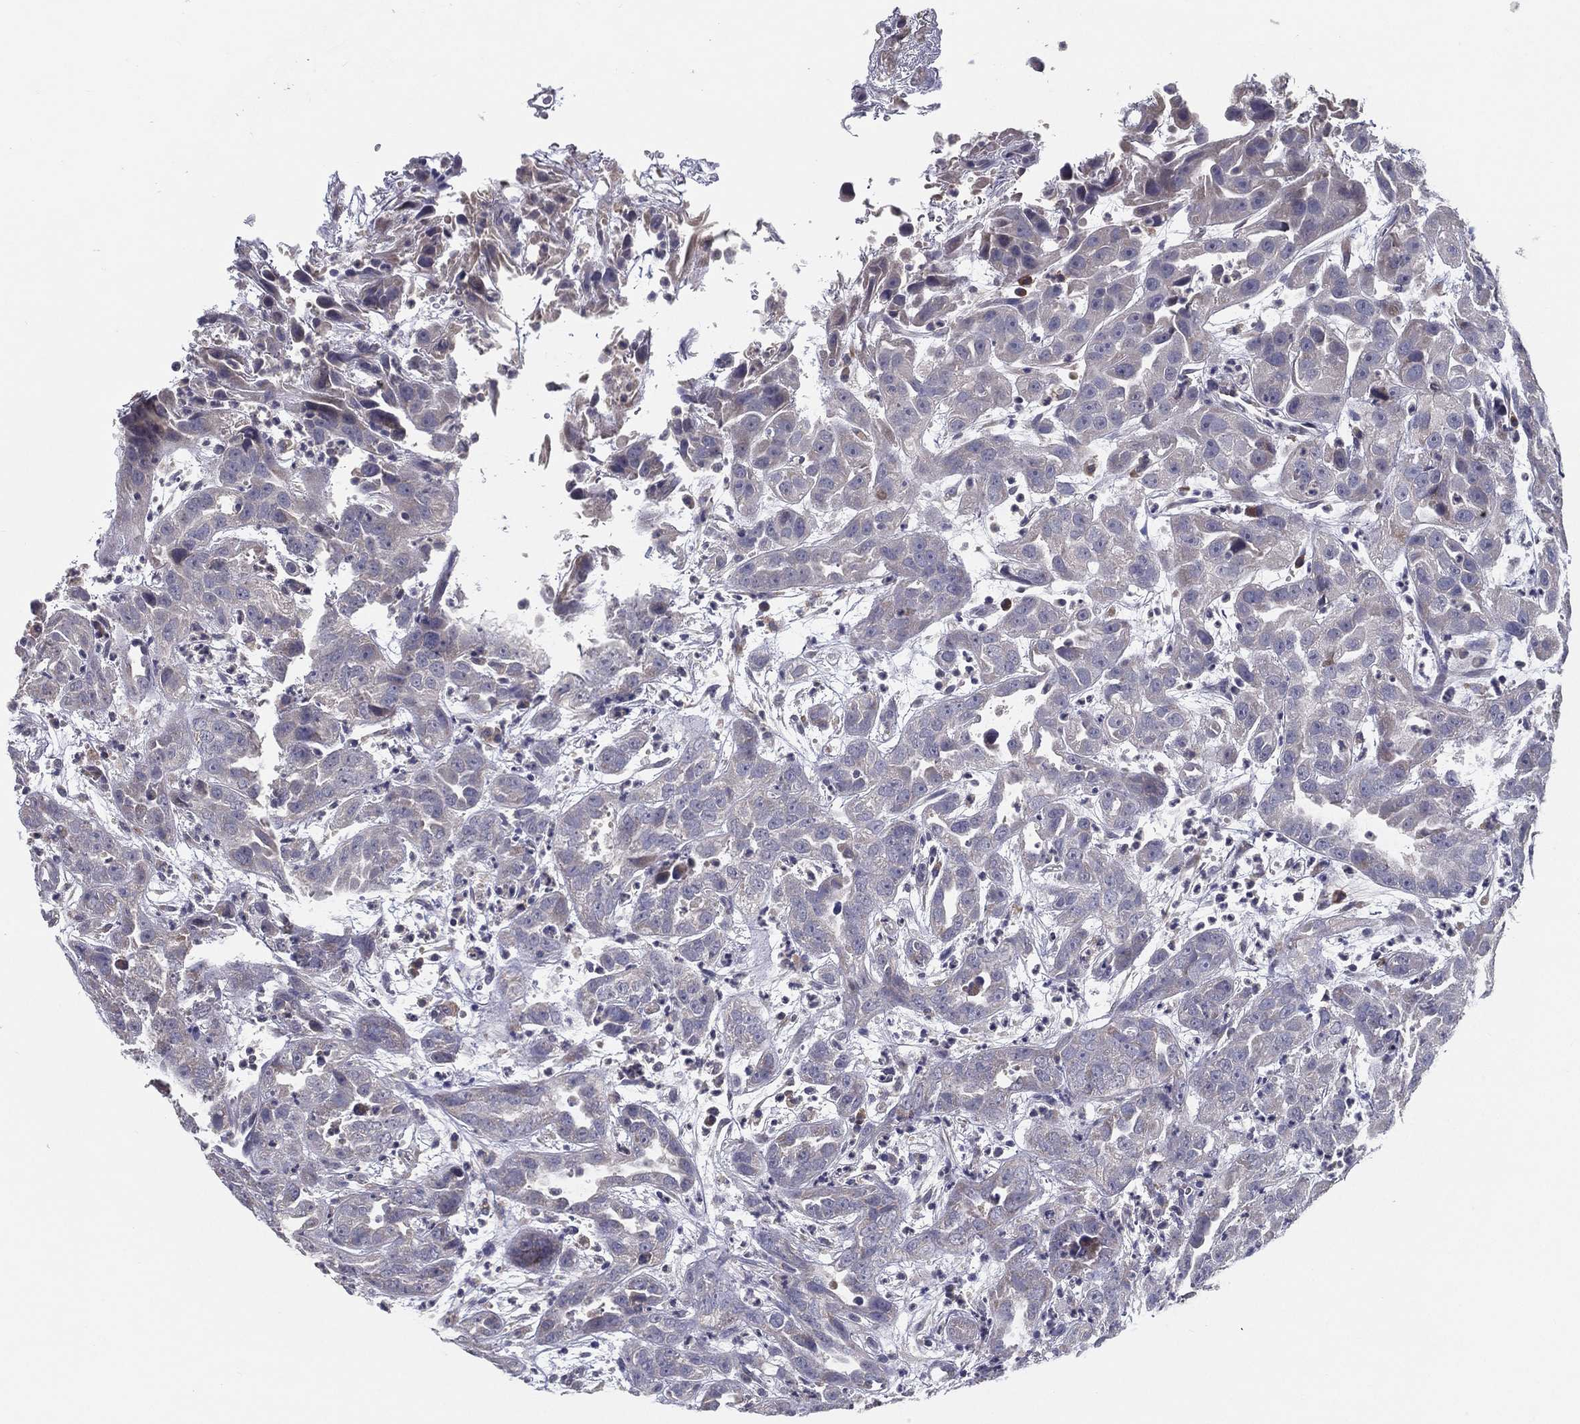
{"staining": {"intensity": "negative", "quantity": "none", "location": "none"}, "tissue": "urothelial cancer", "cell_type": "Tumor cells", "image_type": "cancer", "snomed": [{"axis": "morphology", "description": "Urothelial carcinoma, High grade"}, {"axis": "topography", "description": "Urinary bladder"}], "caption": "Immunohistochemical staining of urothelial cancer exhibits no significant positivity in tumor cells.", "gene": "PCSK1", "patient": {"sex": "female", "age": 41}}